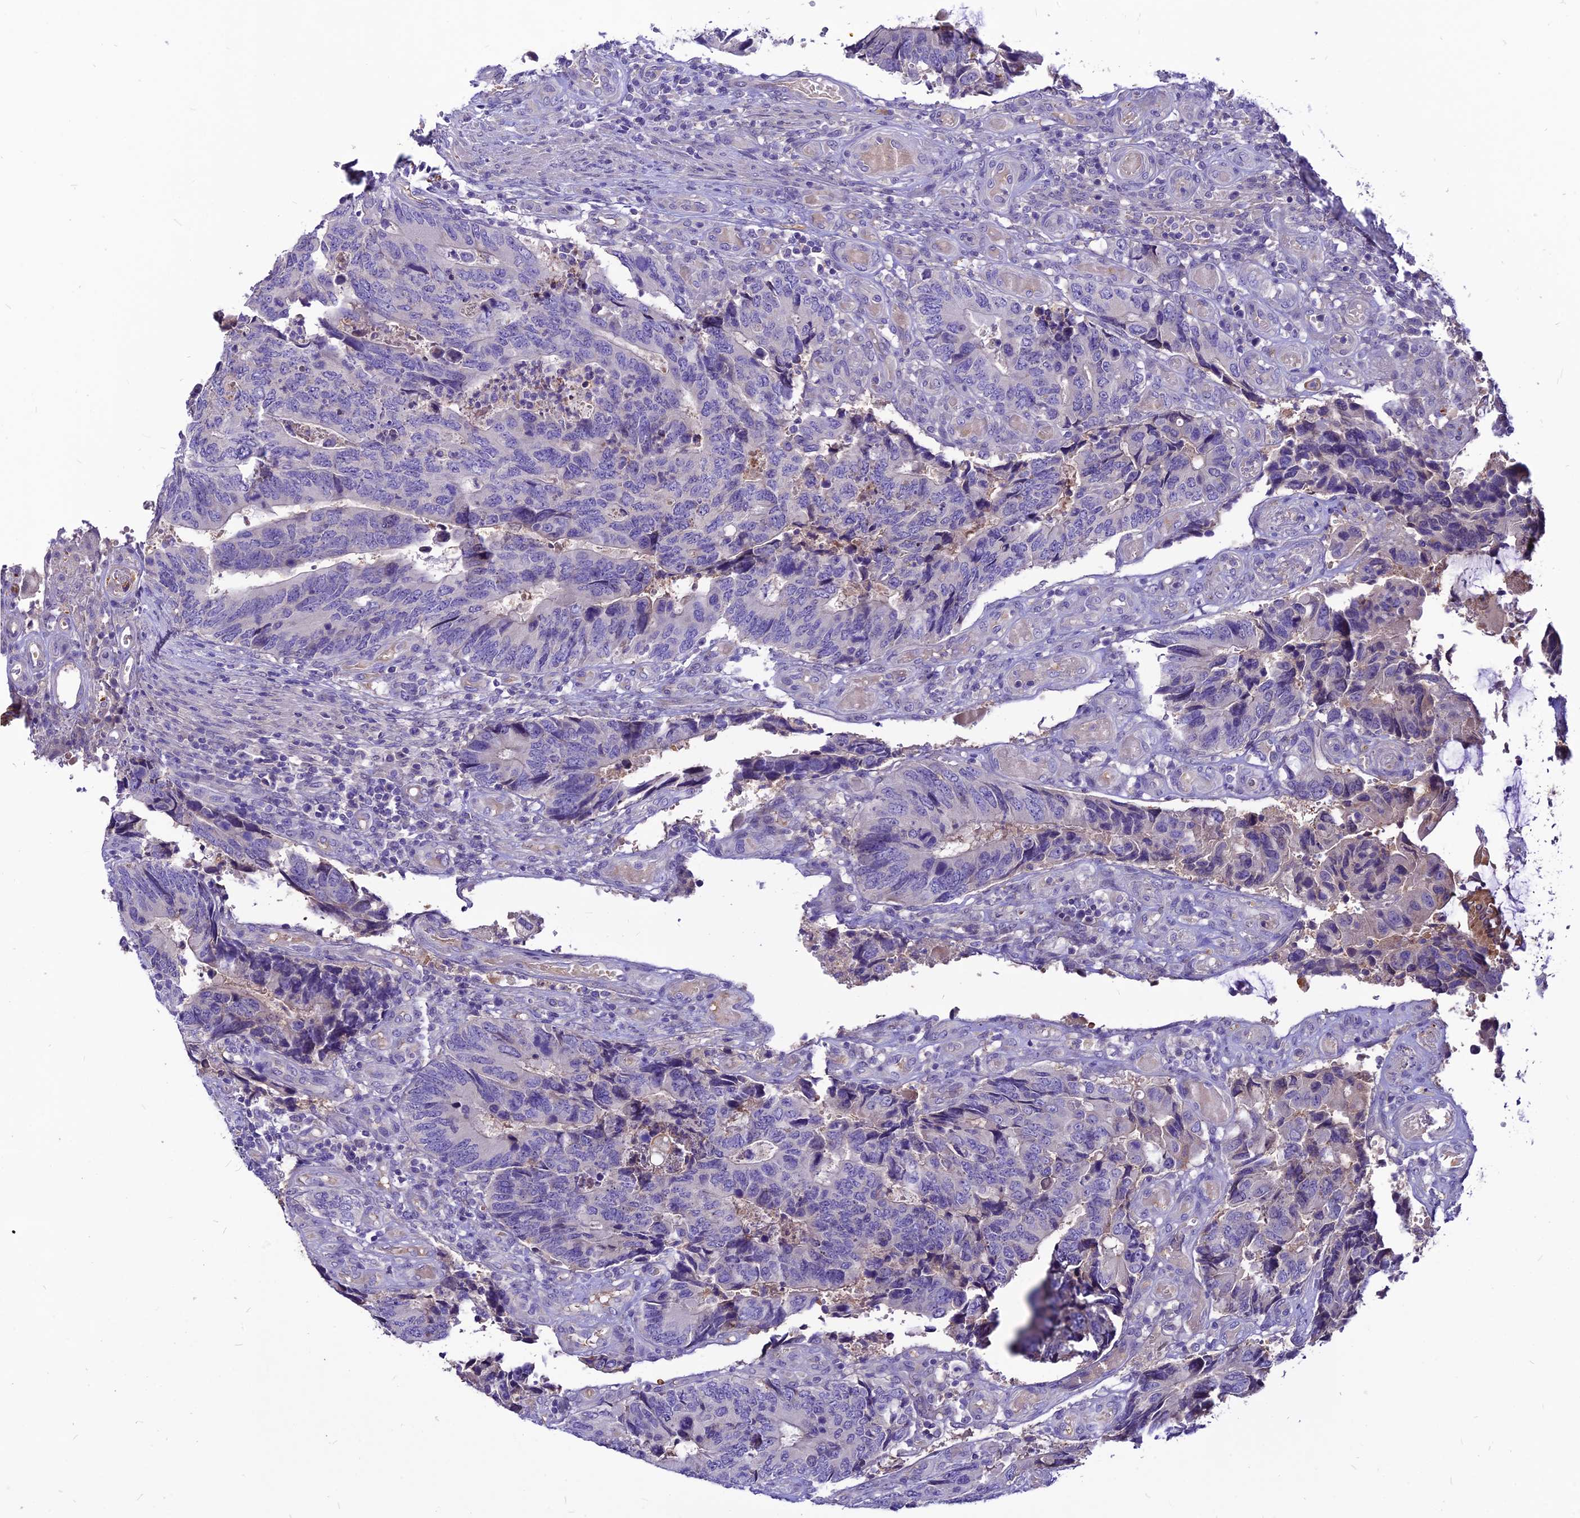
{"staining": {"intensity": "negative", "quantity": "none", "location": "none"}, "tissue": "colorectal cancer", "cell_type": "Tumor cells", "image_type": "cancer", "snomed": [{"axis": "morphology", "description": "Adenocarcinoma, NOS"}, {"axis": "topography", "description": "Colon"}], "caption": "High magnification brightfield microscopy of adenocarcinoma (colorectal) stained with DAB (brown) and counterstained with hematoxylin (blue): tumor cells show no significant expression.", "gene": "CZIB", "patient": {"sex": "male", "age": 87}}